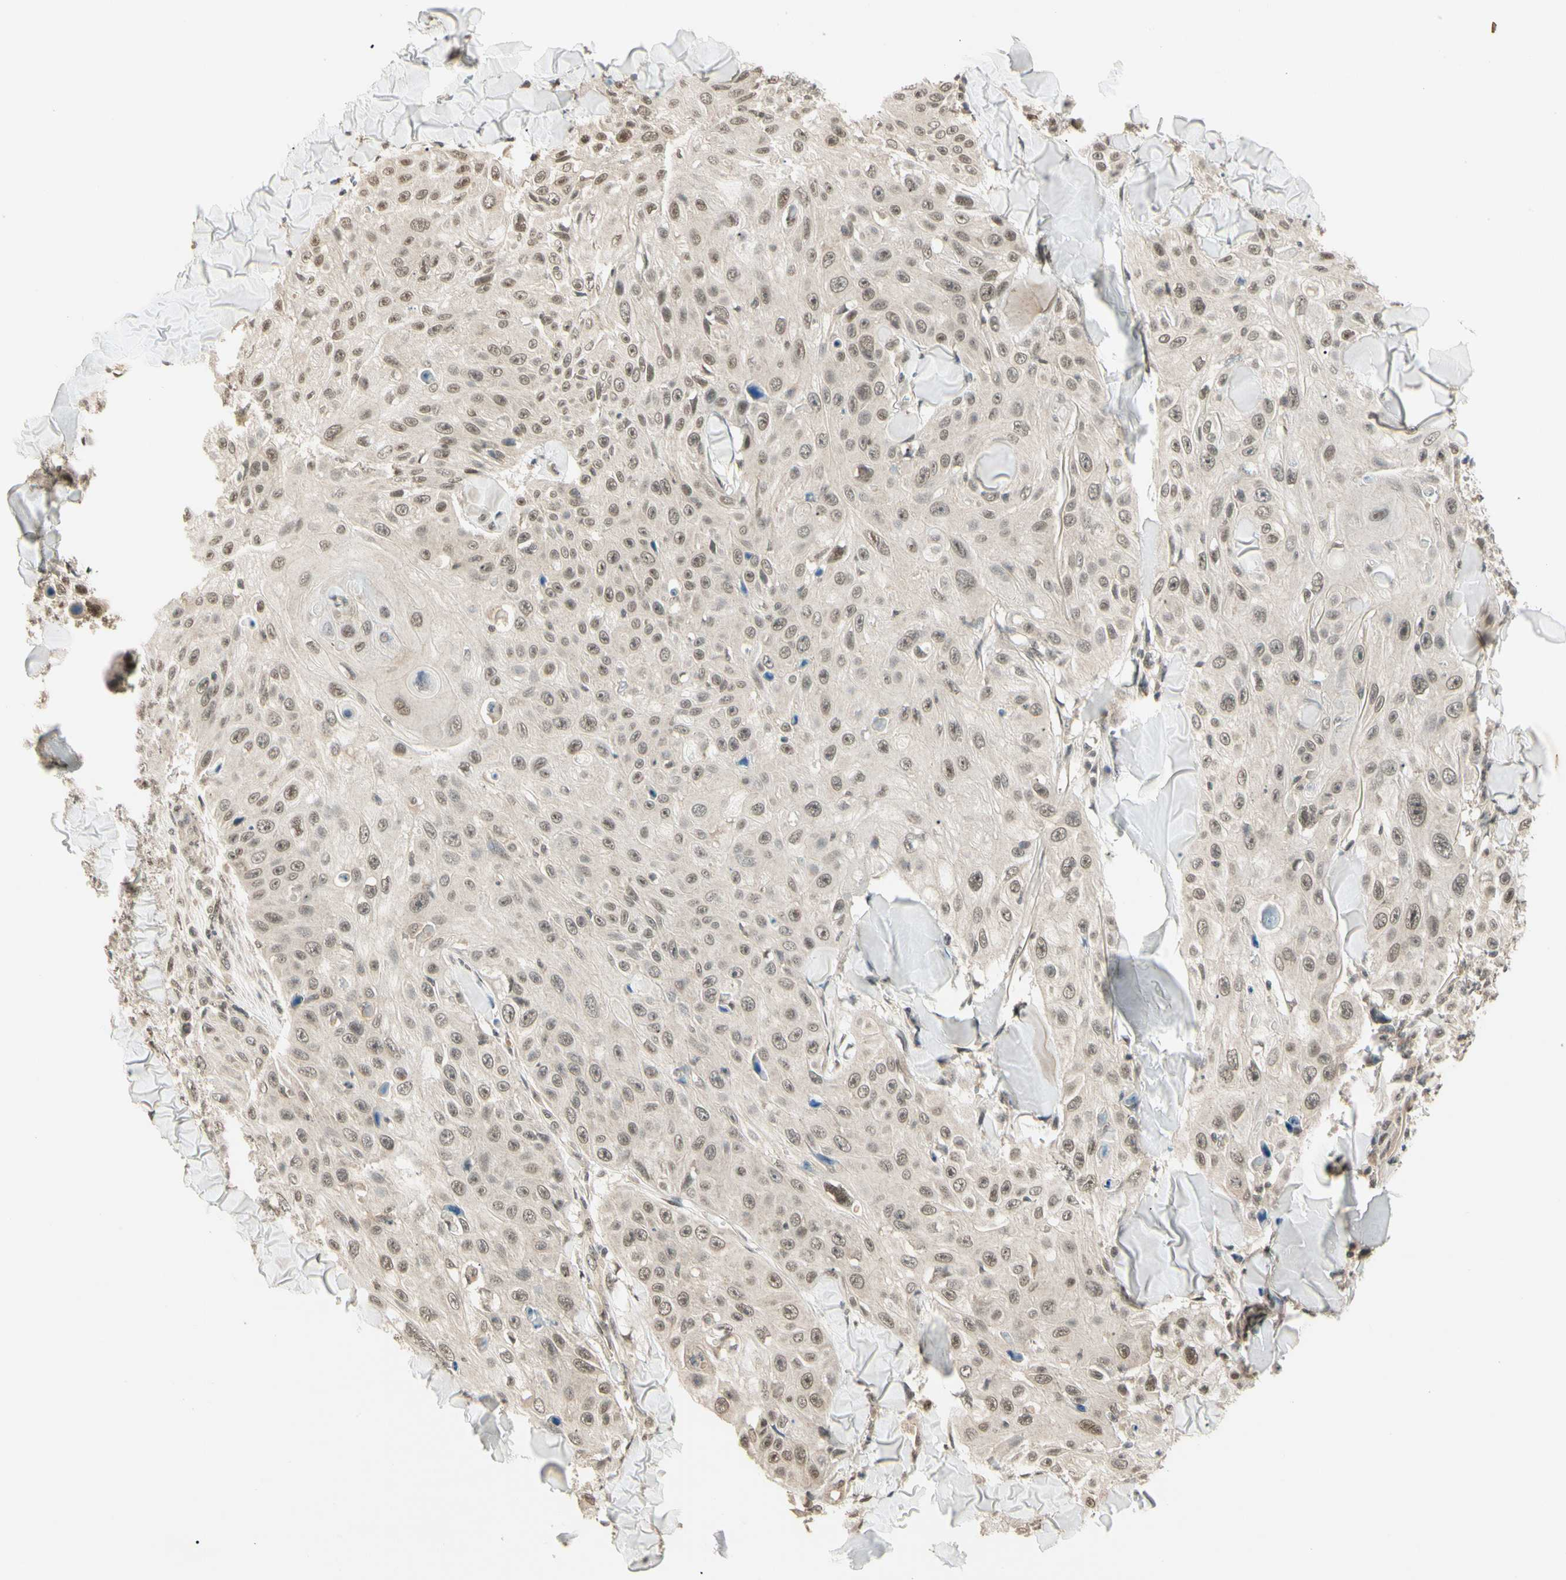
{"staining": {"intensity": "moderate", "quantity": ">75%", "location": "cytoplasmic/membranous,nuclear"}, "tissue": "skin cancer", "cell_type": "Tumor cells", "image_type": "cancer", "snomed": [{"axis": "morphology", "description": "Squamous cell carcinoma, NOS"}, {"axis": "topography", "description": "Skin"}], "caption": "About >75% of tumor cells in human skin cancer (squamous cell carcinoma) display moderate cytoplasmic/membranous and nuclear protein staining as visualized by brown immunohistochemical staining.", "gene": "ZSCAN12", "patient": {"sex": "male", "age": 86}}